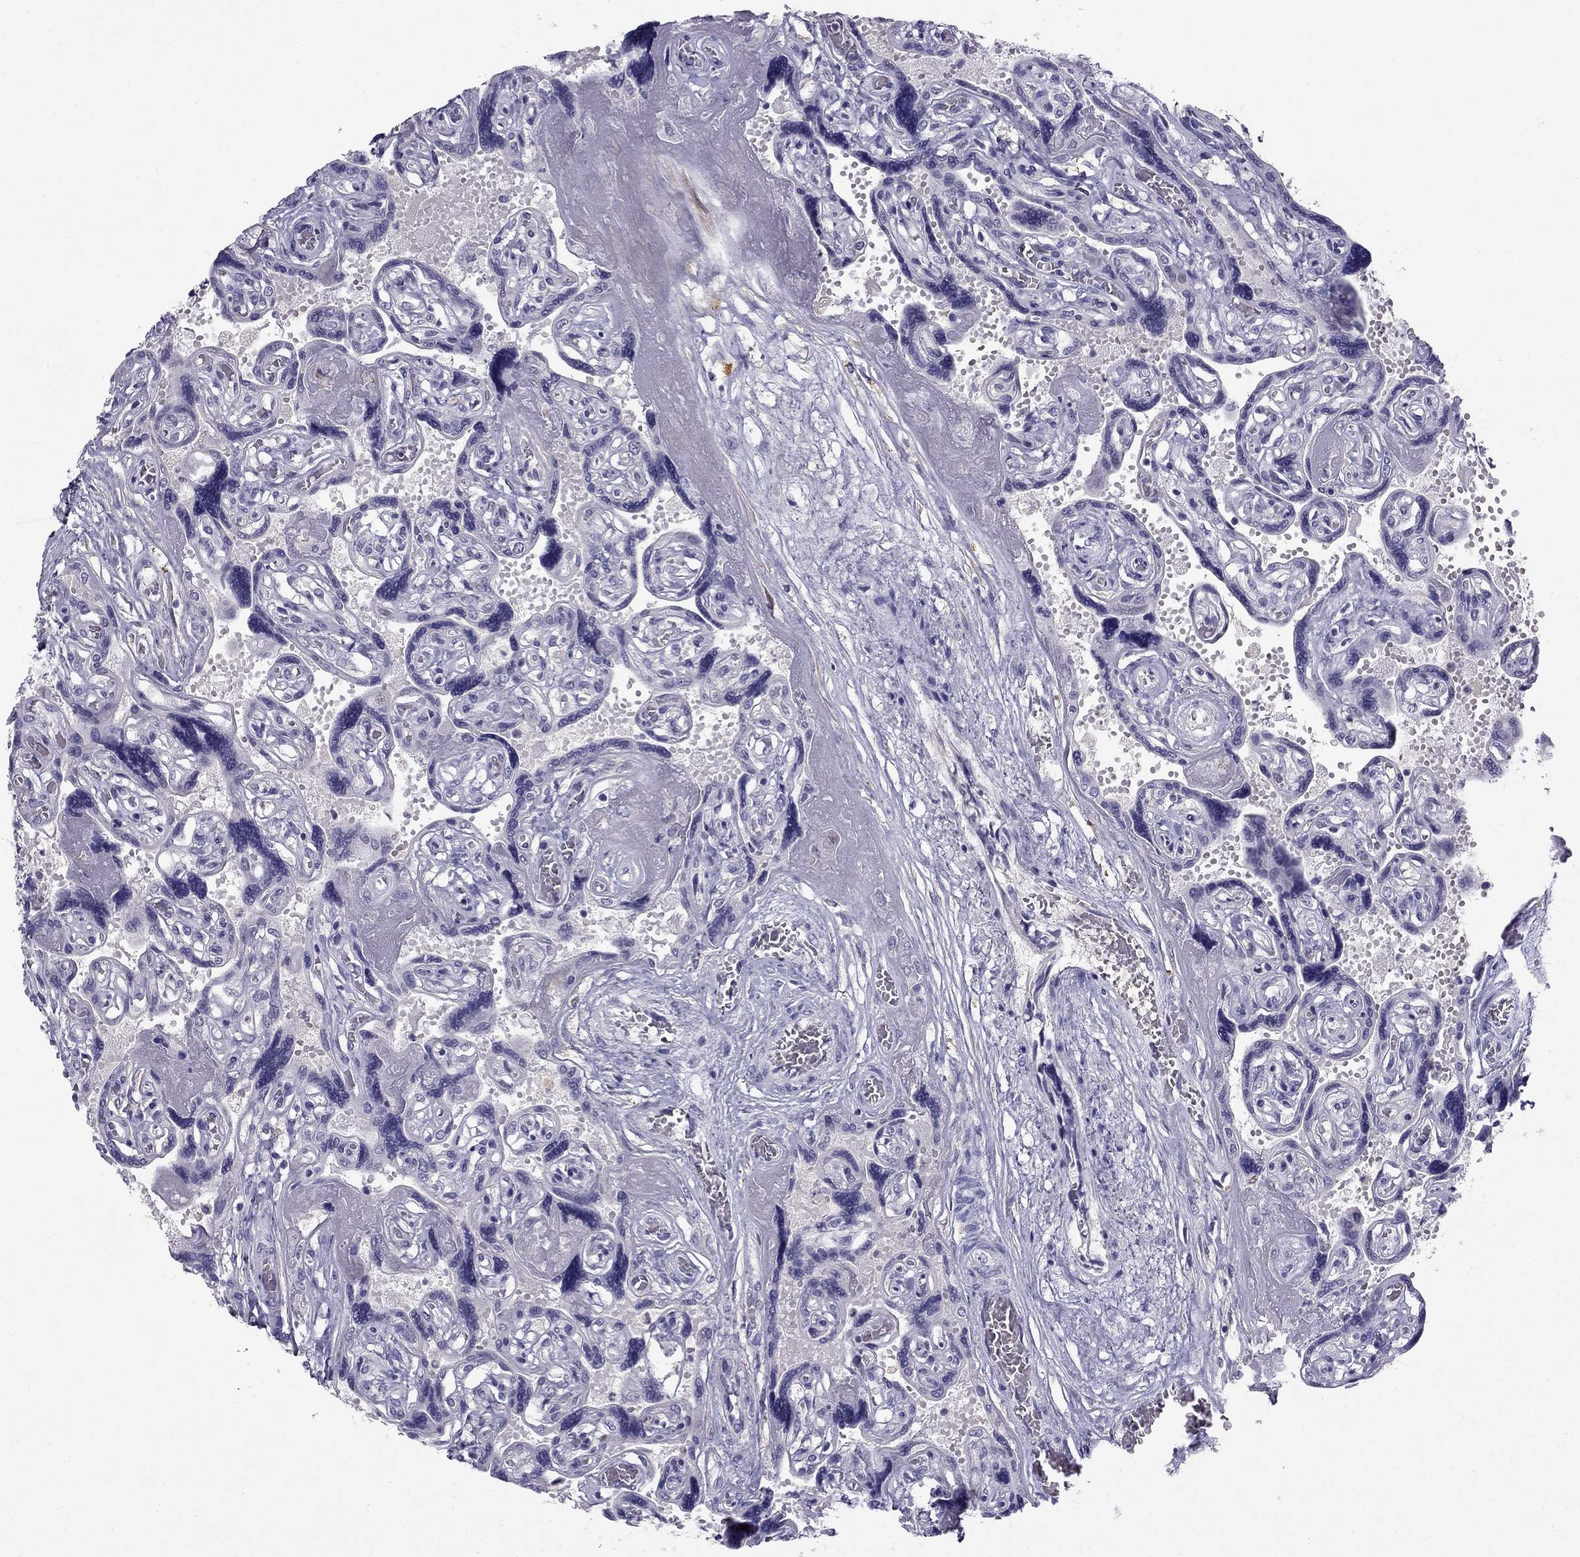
{"staining": {"intensity": "negative", "quantity": "none", "location": "none"}, "tissue": "placenta", "cell_type": "Decidual cells", "image_type": "normal", "snomed": [{"axis": "morphology", "description": "Normal tissue, NOS"}, {"axis": "topography", "description": "Placenta"}], "caption": "This is an immunohistochemistry histopathology image of unremarkable placenta. There is no expression in decidual cells.", "gene": "SYT5", "patient": {"sex": "female", "age": 32}}